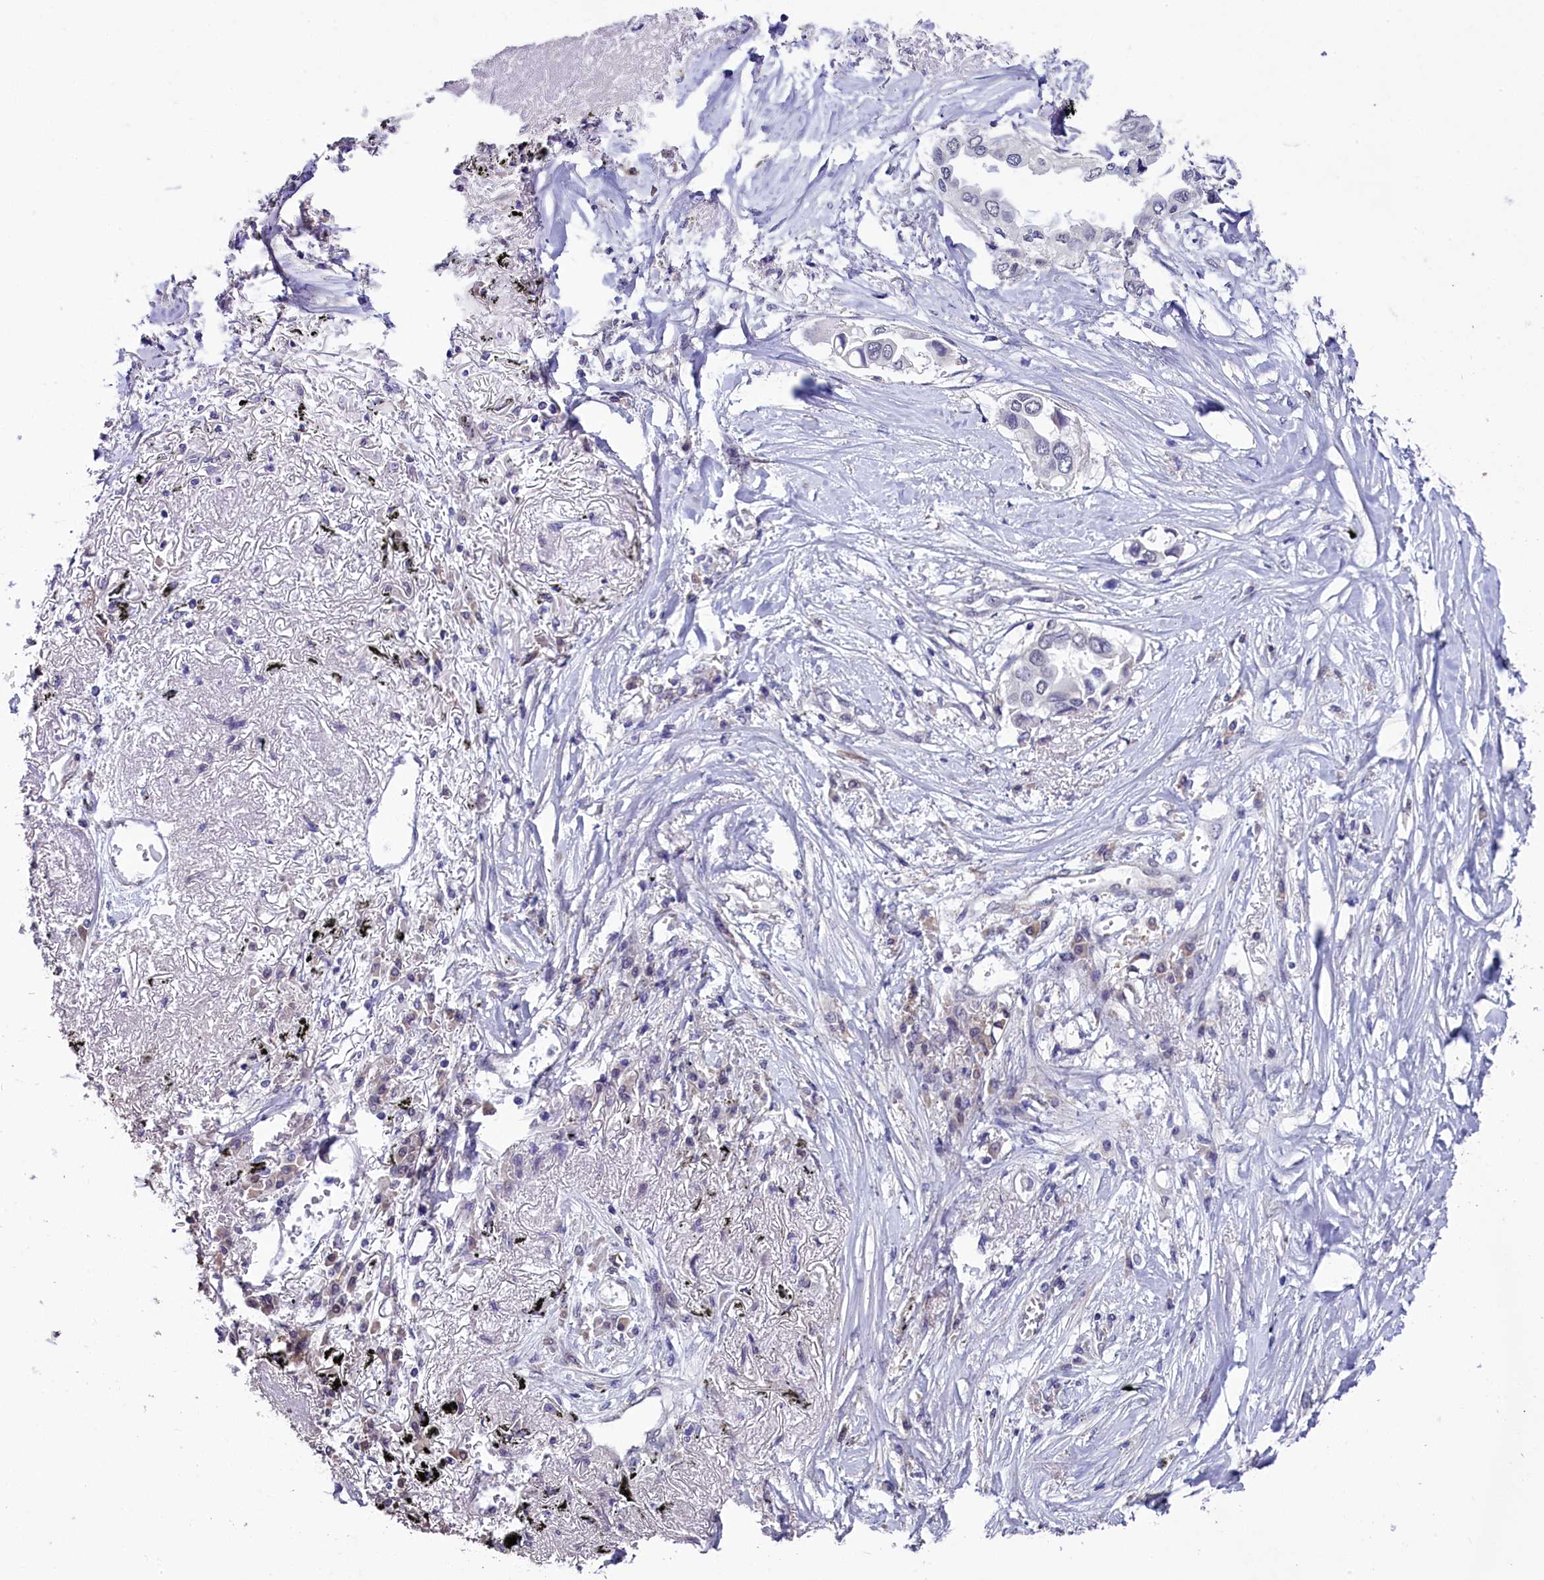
{"staining": {"intensity": "negative", "quantity": "none", "location": "none"}, "tissue": "lung cancer", "cell_type": "Tumor cells", "image_type": "cancer", "snomed": [{"axis": "morphology", "description": "Adenocarcinoma, NOS"}, {"axis": "topography", "description": "Lung"}], "caption": "Human lung cancer stained for a protein using immunohistochemistry (IHC) reveals no positivity in tumor cells.", "gene": "SLC39A6", "patient": {"sex": "female", "age": 76}}